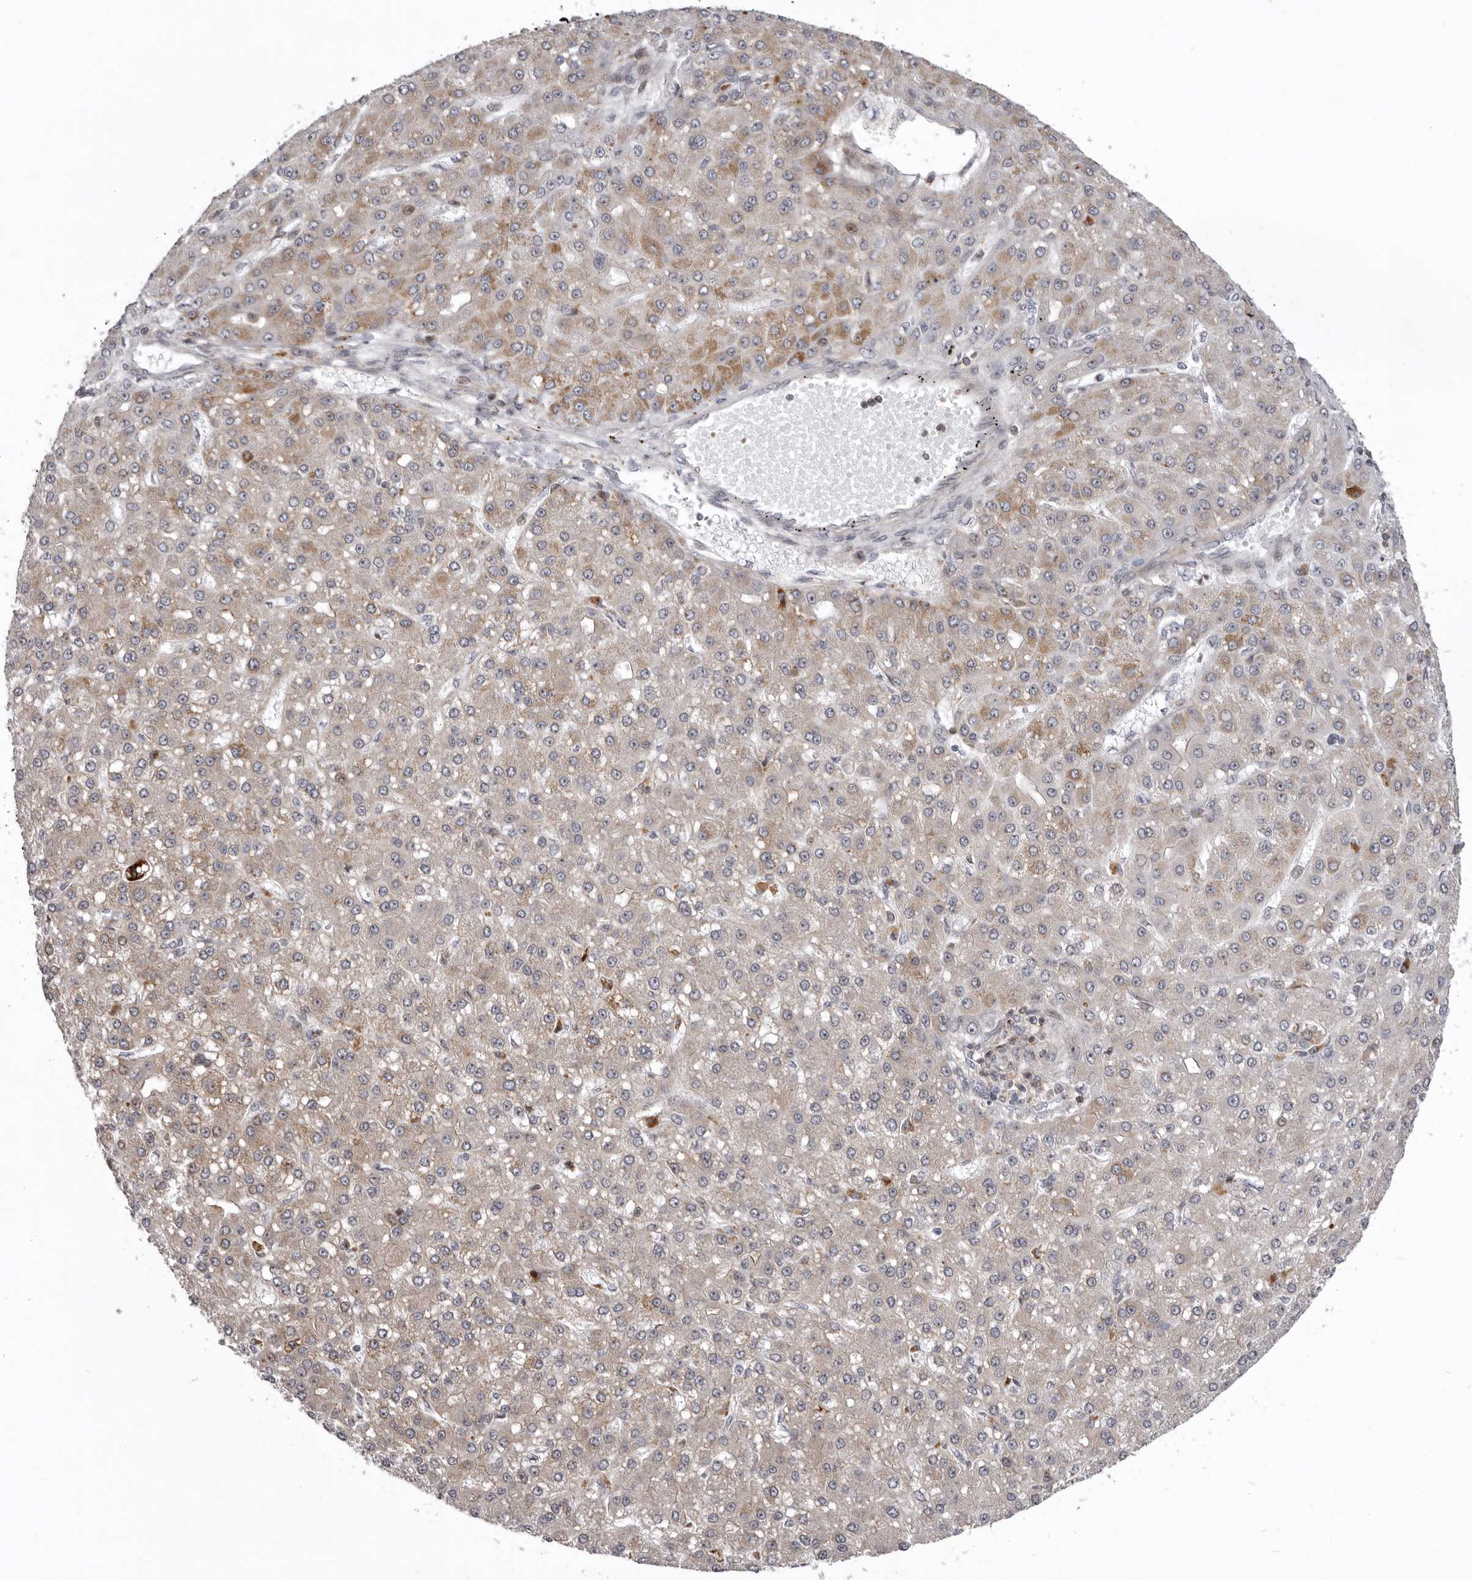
{"staining": {"intensity": "moderate", "quantity": "25%-75%", "location": "cytoplasmic/membranous"}, "tissue": "liver cancer", "cell_type": "Tumor cells", "image_type": "cancer", "snomed": [{"axis": "morphology", "description": "Carcinoma, Hepatocellular, NOS"}, {"axis": "topography", "description": "Liver"}], "caption": "A brown stain labels moderate cytoplasmic/membranous positivity of a protein in human liver cancer (hepatocellular carcinoma) tumor cells. The staining is performed using DAB brown chromogen to label protein expression. The nuclei are counter-stained blue using hematoxylin.", "gene": "AZIN1", "patient": {"sex": "male", "age": 67}}